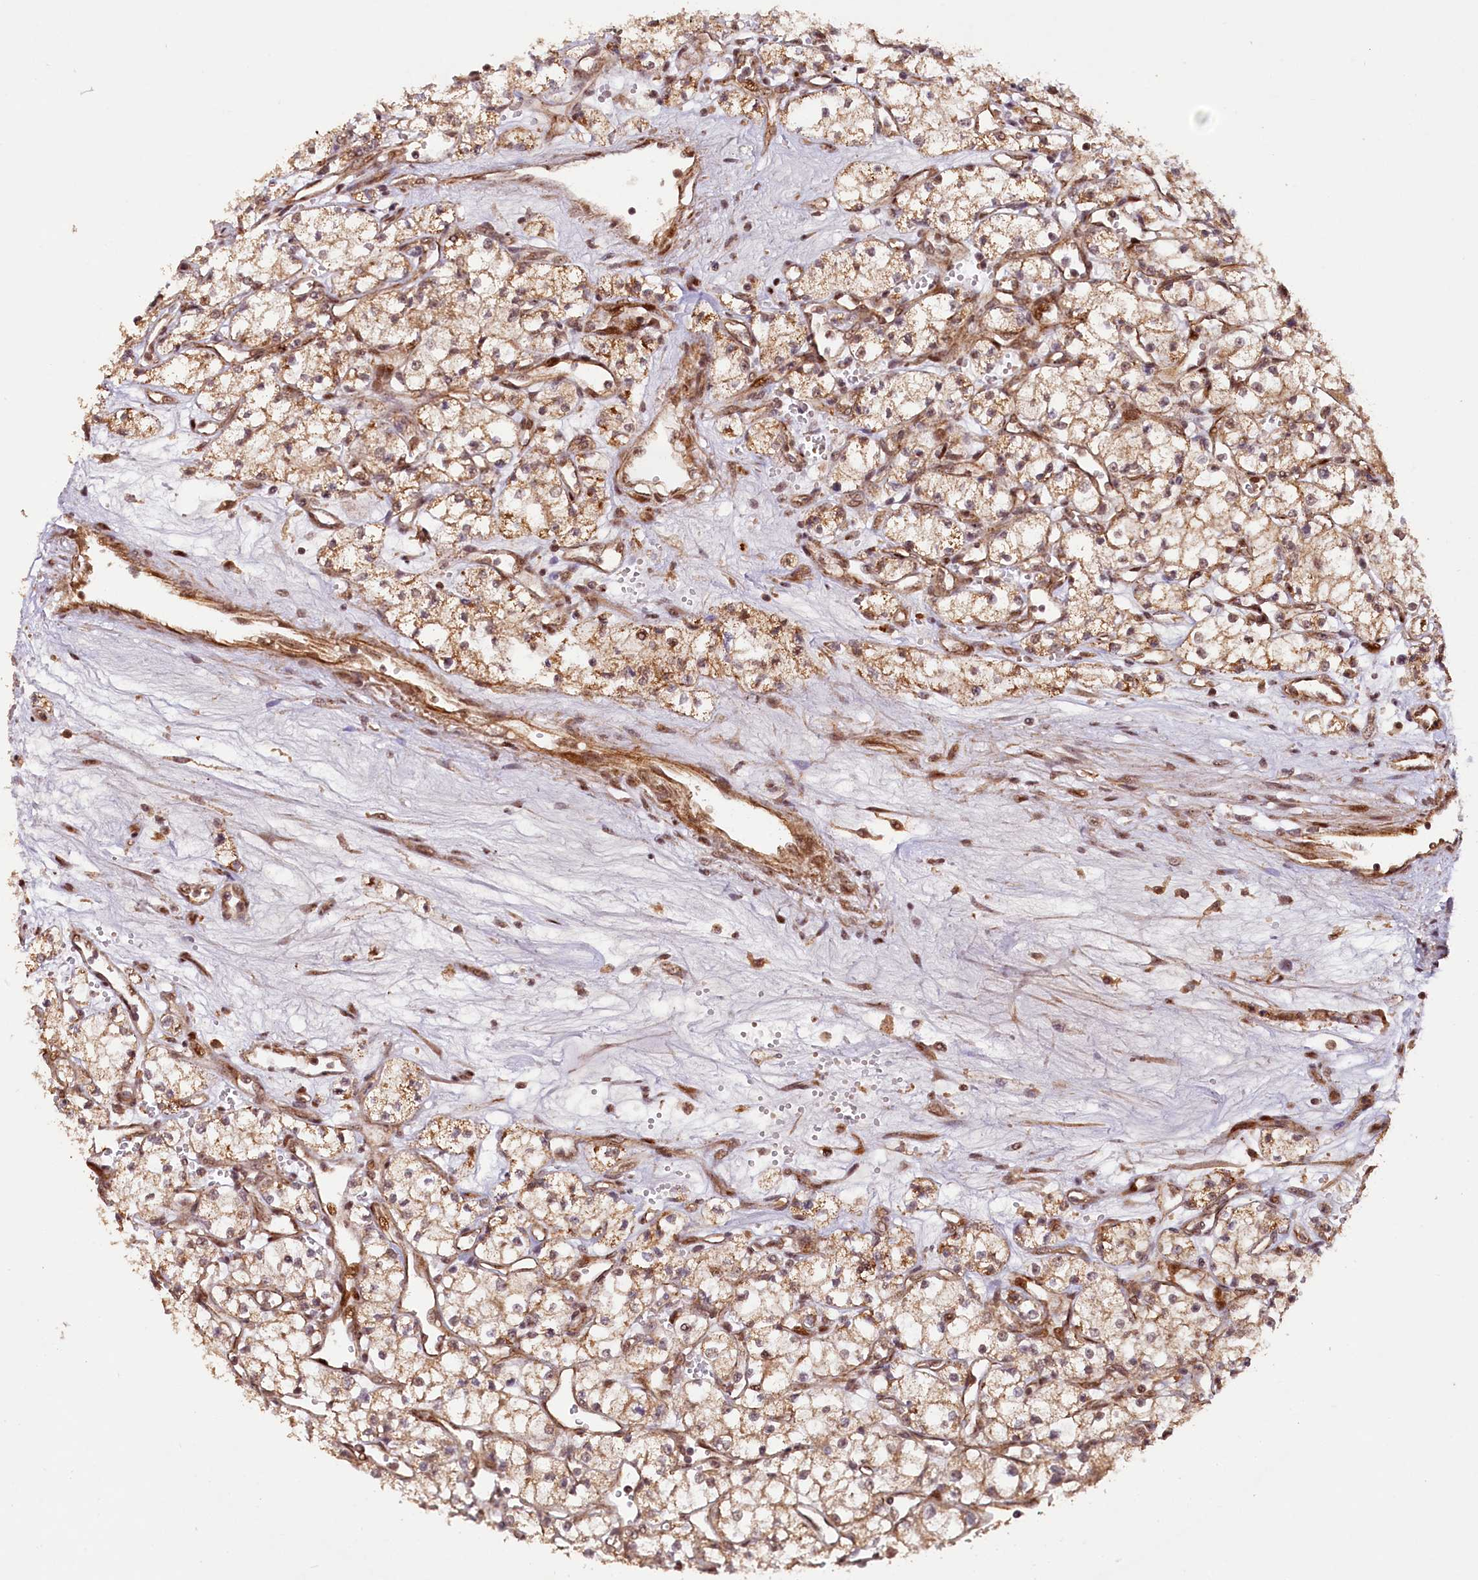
{"staining": {"intensity": "moderate", "quantity": ">75%", "location": "cytoplasmic/membranous,nuclear"}, "tissue": "renal cancer", "cell_type": "Tumor cells", "image_type": "cancer", "snomed": [{"axis": "morphology", "description": "Adenocarcinoma, NOS"}, {"axis": "topography", "description": "Kidney"}], "caption": "Brown immunohistochemical staining in human renal cancer (adenocarcinoma) exhibits moderate cytoplasmic/membranous and nuclear positivity in about >75% of tumor cells.", "gene": "SHPRH", "patient": {"sex": "male", "age": 59}}